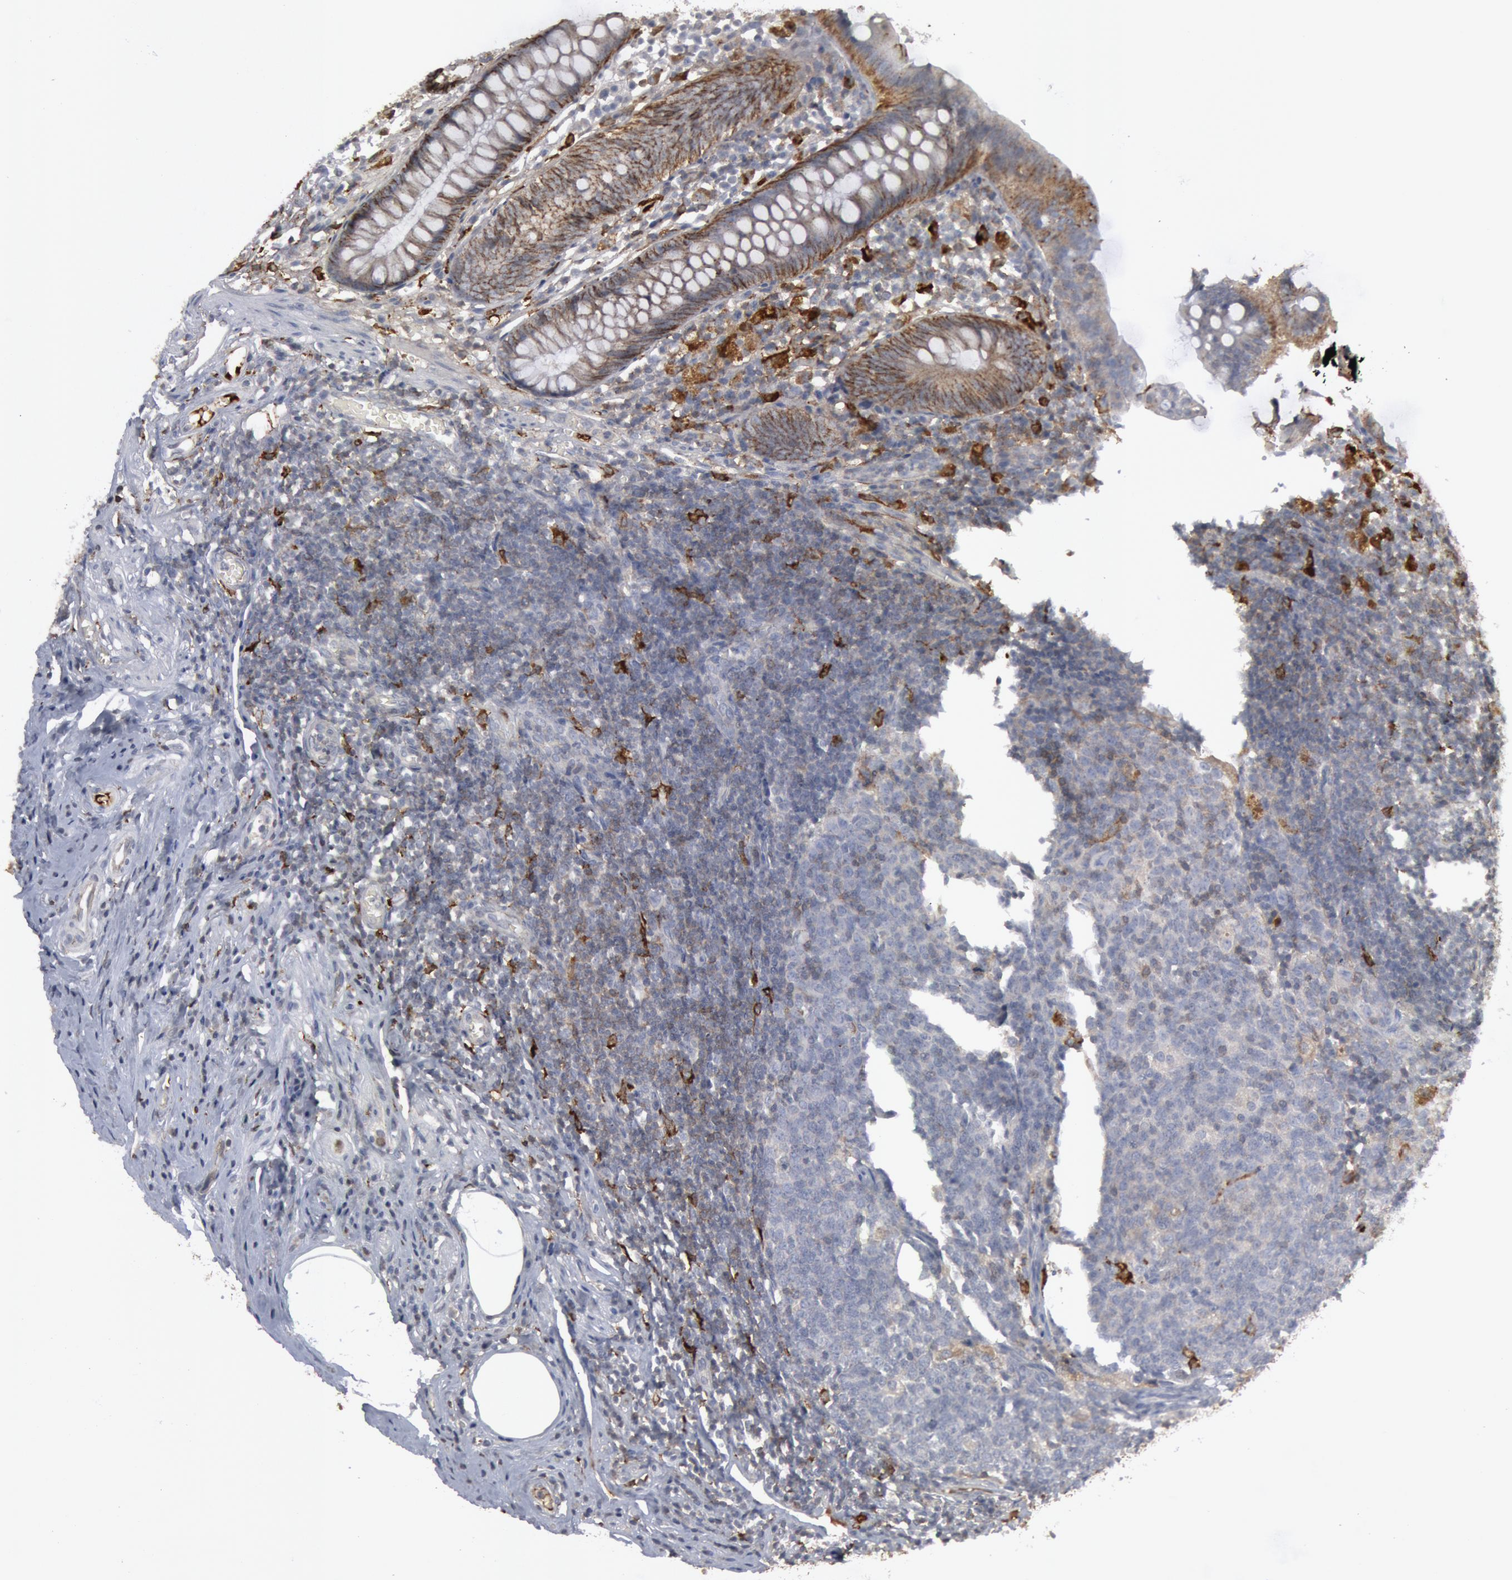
{"staining": {"intensity": "weak", "quantity": "25%-75%", "location": "cytoplasmic/membranous"}, "tissue": "appendix", "cell_type": "Glandular cells", "image_type": "normal", "snomed": [{"axis": "morphology", "description": "Normal tissue, NOS"}, {"axis": "topography", "description": "Appendix"}], "caption": "Appendix was stained to show a protein in brown. There is low levels of weak cytoplasmic/membranous expression in about 25%-75% of glandular cells.", "gene": "C1QC", "patient": {"sex": "male", "age": 38}}